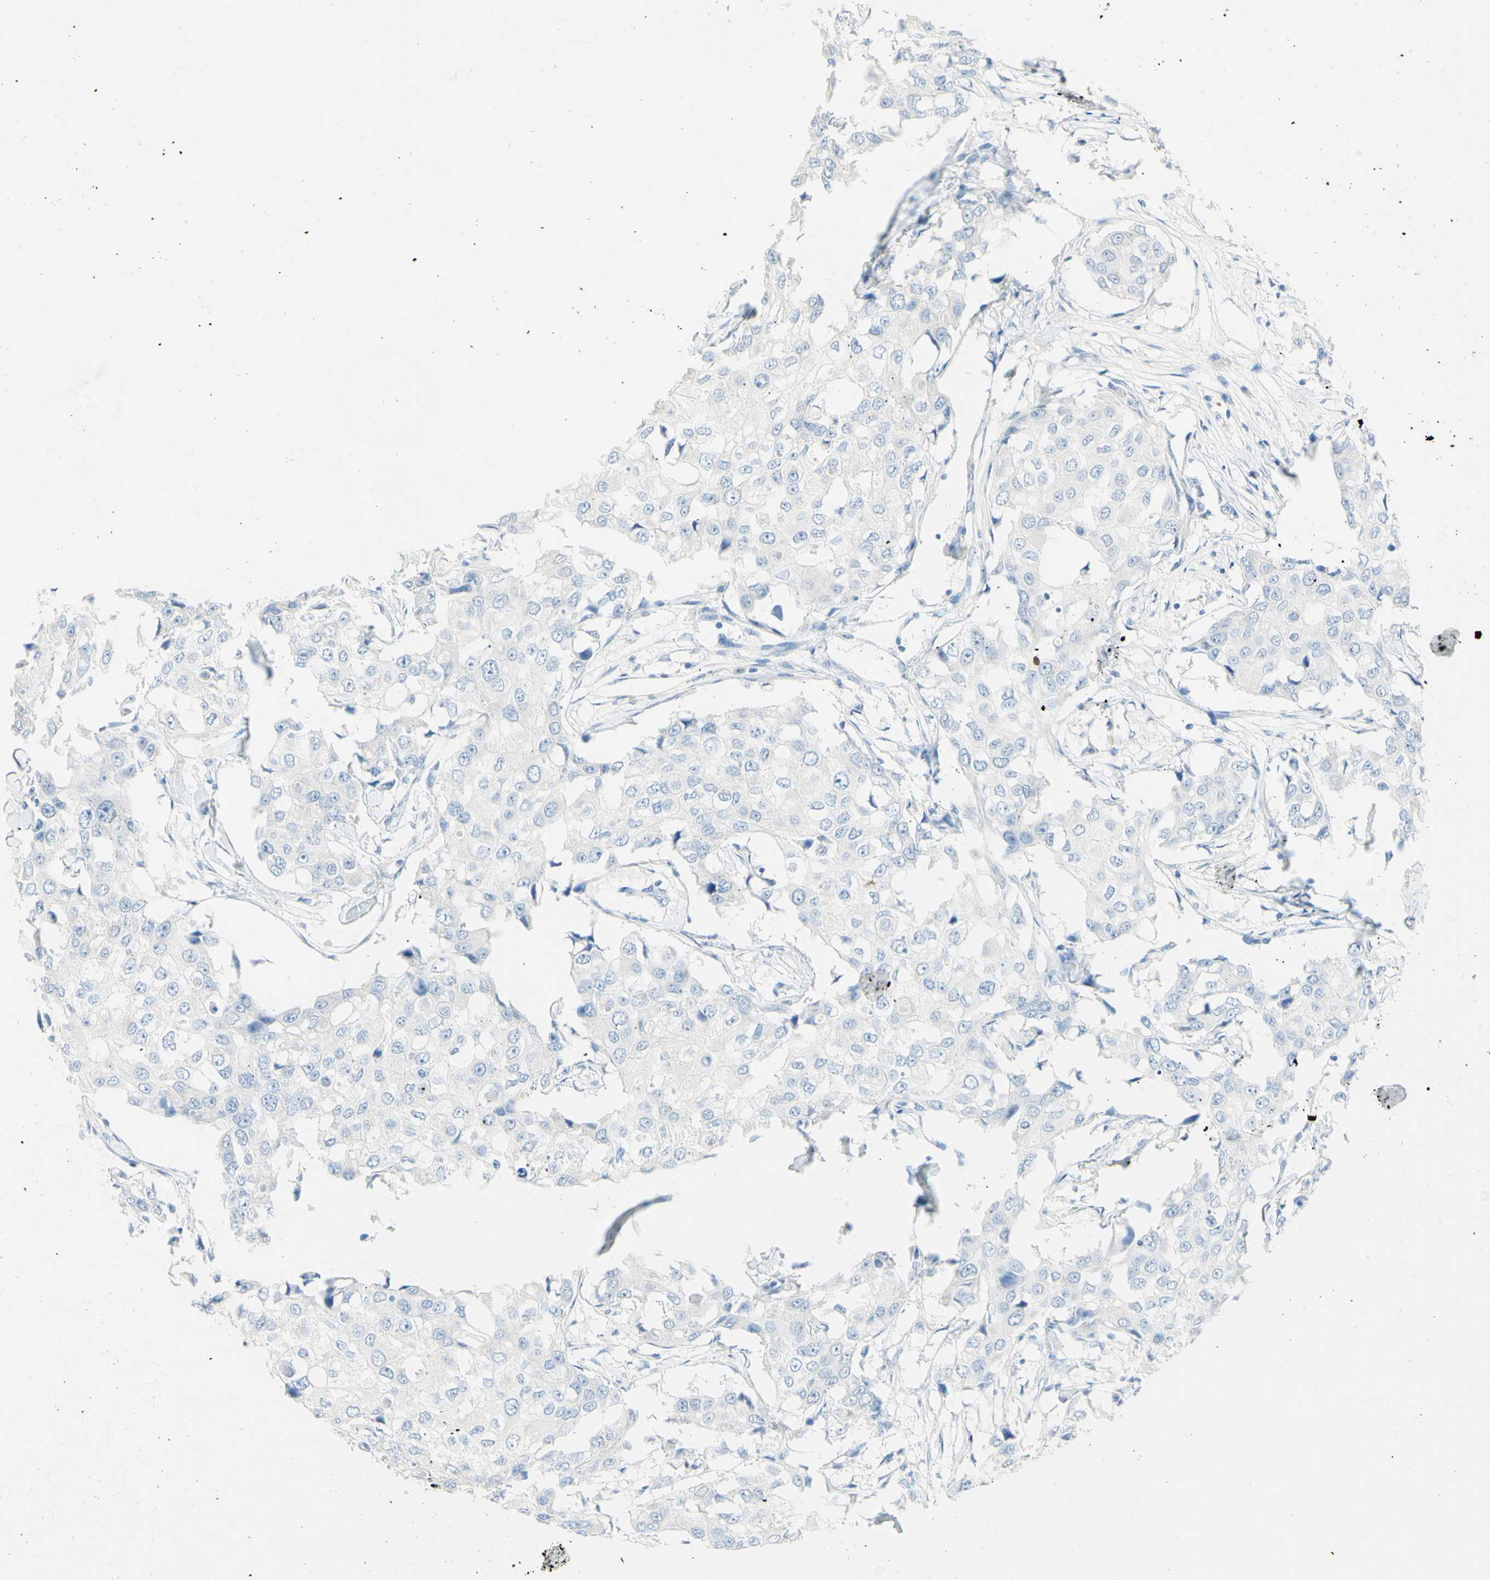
{"staining": {"intensity": "negative", "quantity": "none", "location": "none"}, "tissue": "breast cancer", "cell_type": "Tumor cells", "image_type": "cancer", "snomed": [{"axis": "morphology", "description": "Duct carcinoma"}, {"axis": "topography", "description": "Breast"}], "caption": "Histopathology image shows no significant protein positivity in tumor cells of breast intraductal carcinoma.", "gene": "IL6ST", "patient": {"sex": "female", "age": 27}}